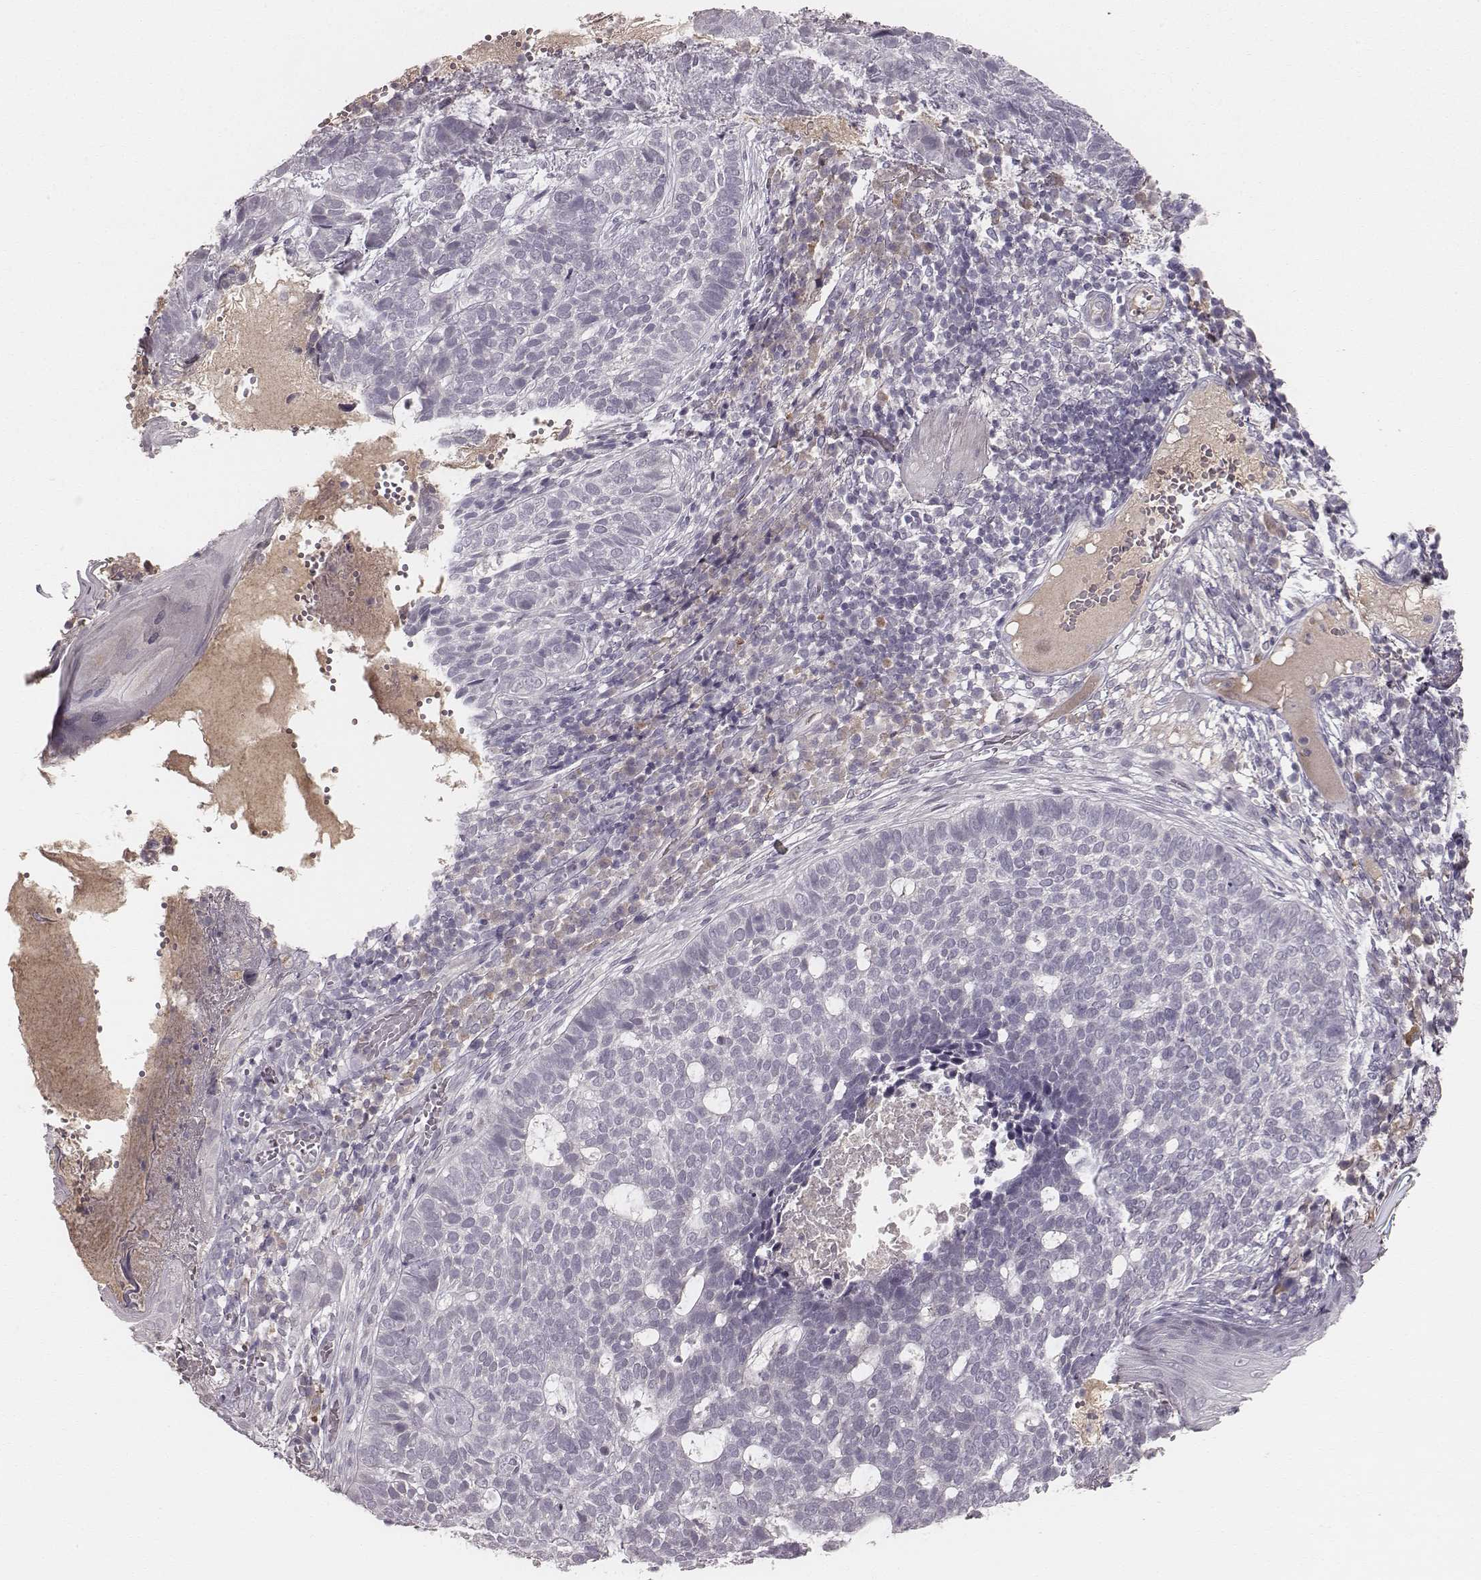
{"staining": {"intensity": "negative", "quantity": "none", "location": "none"}, "tissue": "skin cancer", "cell_type": "Tumor cells", "image_type": "cancer", "snomed": [{"axis": "morphology", "description": "Basal cell carcinoma"}, {"axis": "topography", "description": "Skin"}], "caption": "The photomicrograph shows no staining of tumor cells in skin cancer (basal cell carcinoma).", "gene": "LY6K", "patient": {"sex": "female", "age": 69}}